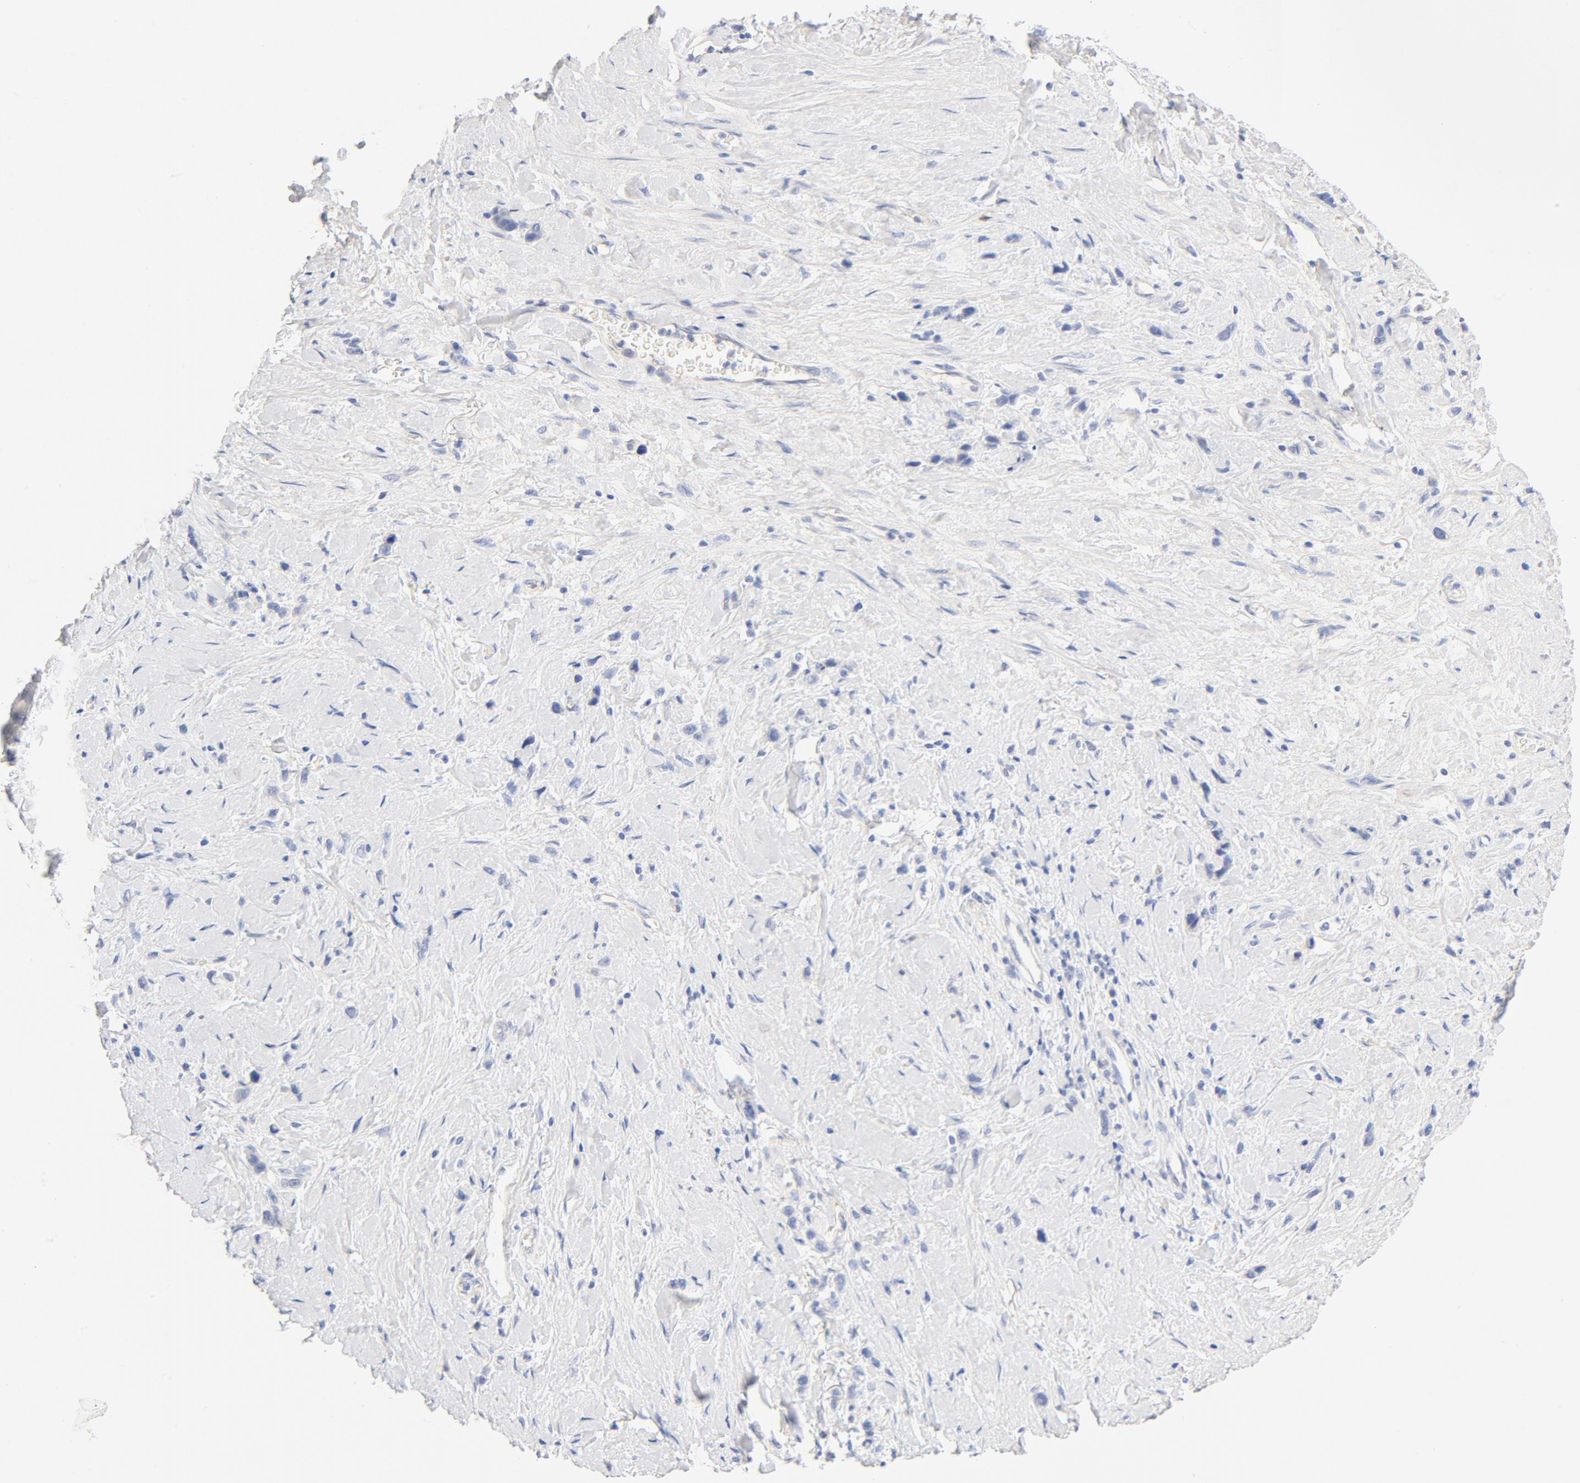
{"staining": {"intensity": "negative", "quantity": "none", "location": "none"}, "tissue": "stomach cancer", "cell_type": "Tumor cells", "image_type": "cancer", "snomed": [{"axis": "morphology", "description": "Normal tissue, NOS"}, {"axis": "morphology", "description": "Adenocarcinoma, NOS"}, {"axis": "morphology", "description": "Adenocarcinoma, High grade"}, {"axis": "topography", "description": "Stomach, upper"}, {"axis": "topography", "description": "Stomach"}], "caption": "Tumor cells show no significant protein expression in stomach cancer (high-grade adenocarcinoma). Brightfield microscopy of IHC stained with DAB (3,3'-diaminobenzidine) (brown) and hematoxylin (blue), captured at high magnification.", "gene": "HOMER1", "patient": {"sex": "female", "age": 65}}